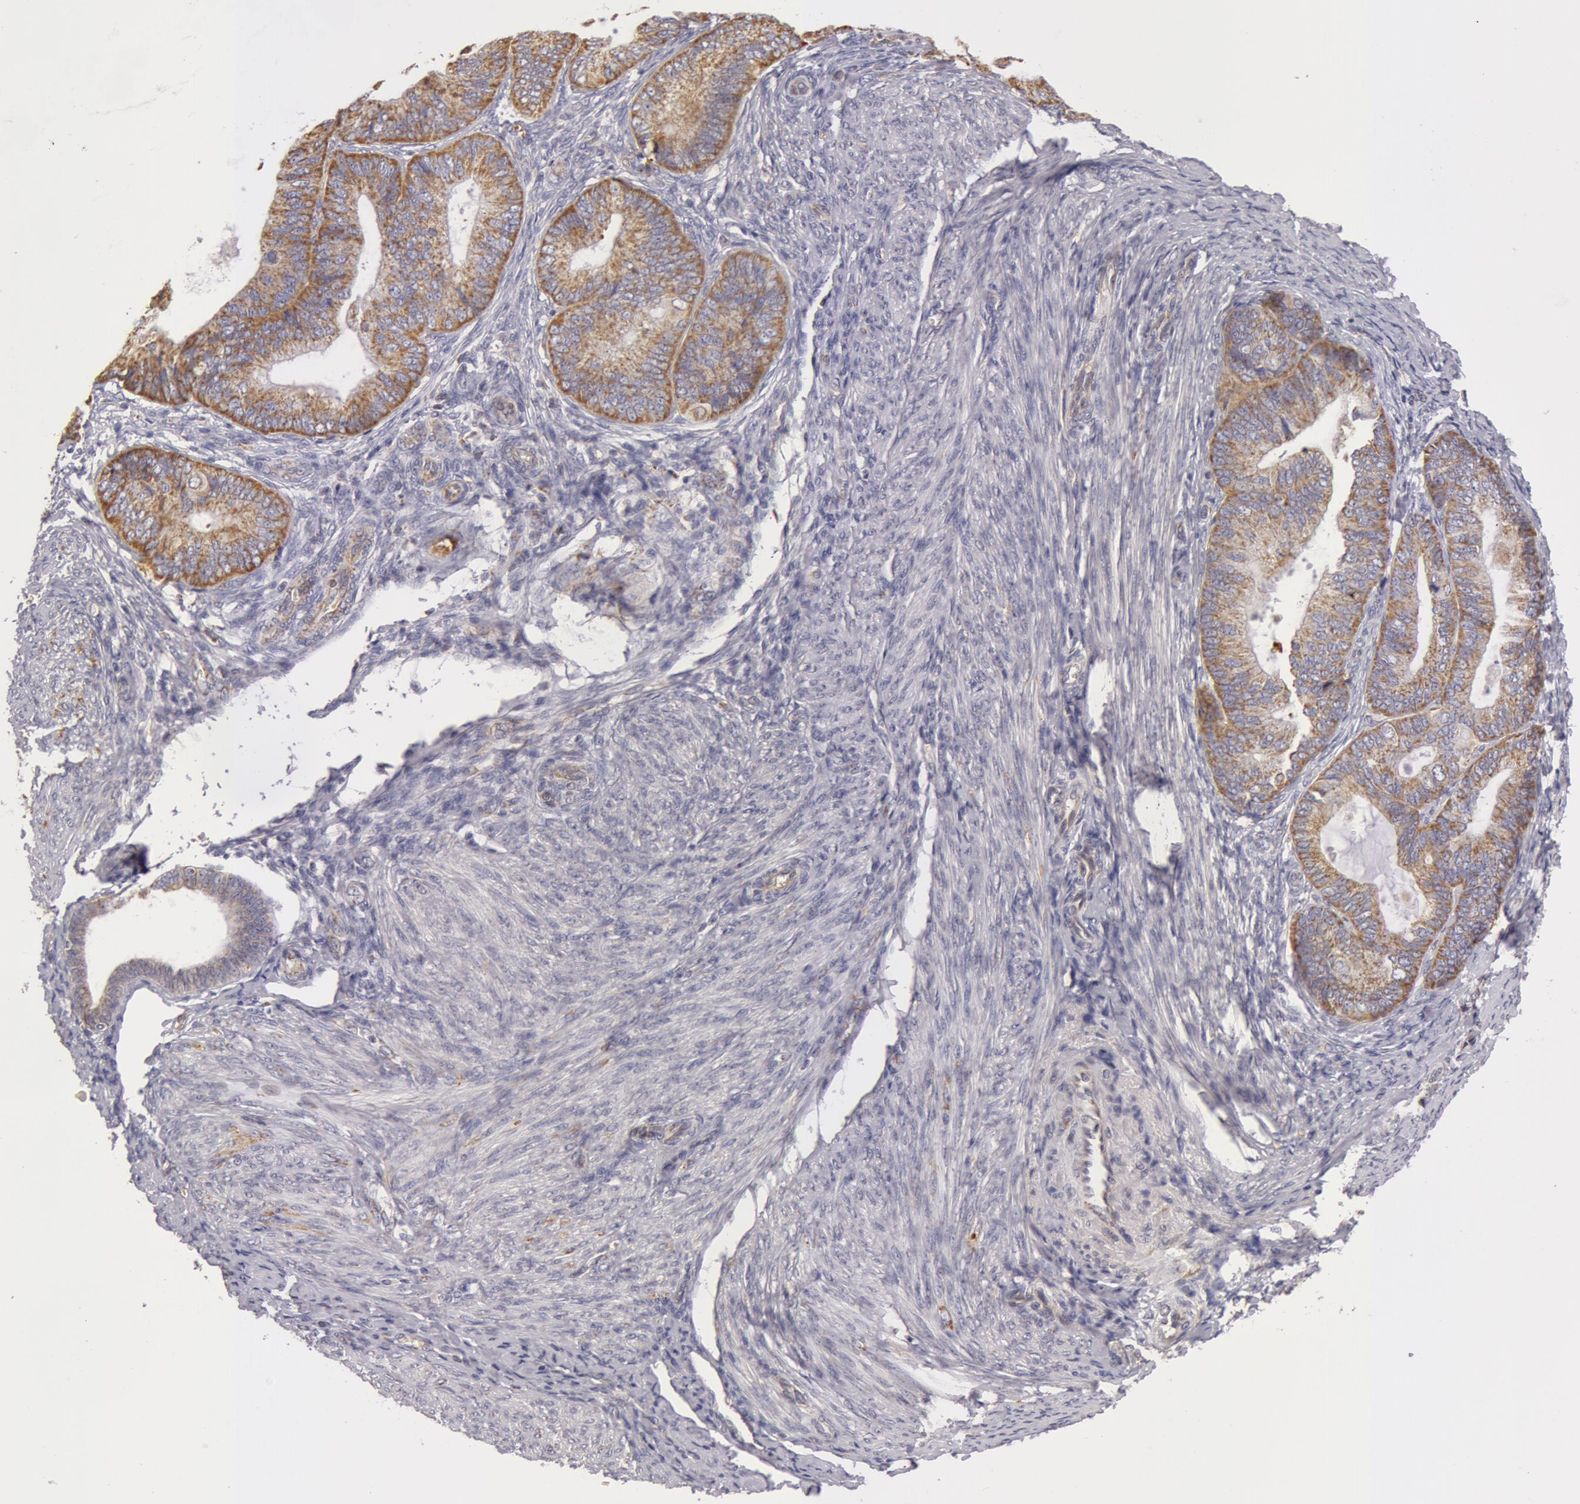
{"staining": {"intensity": "weak", "quantity": ">75%", "location": "cytoplasmic/membranous"}, "tissue": "endometrial cancer", "cell_type": "Tumor cells", "image_type": "cancer", "snomed": [{"axis": "morphology", "description": "Adenocarcinoma, NOS"}, {"axis": "topography", "description": "Endometrium"}], "caption": "This photomicrograph displays endometrial cancer (adenocarcinoma) stained with IHC to label a protein in brown. The cytoplasmic/membranous of tumor cells show weak positivity for the protein. Nuclei are counter-stained blue.", "gene": "KRT18", "patient": {"sex": "female", "age": 63}}